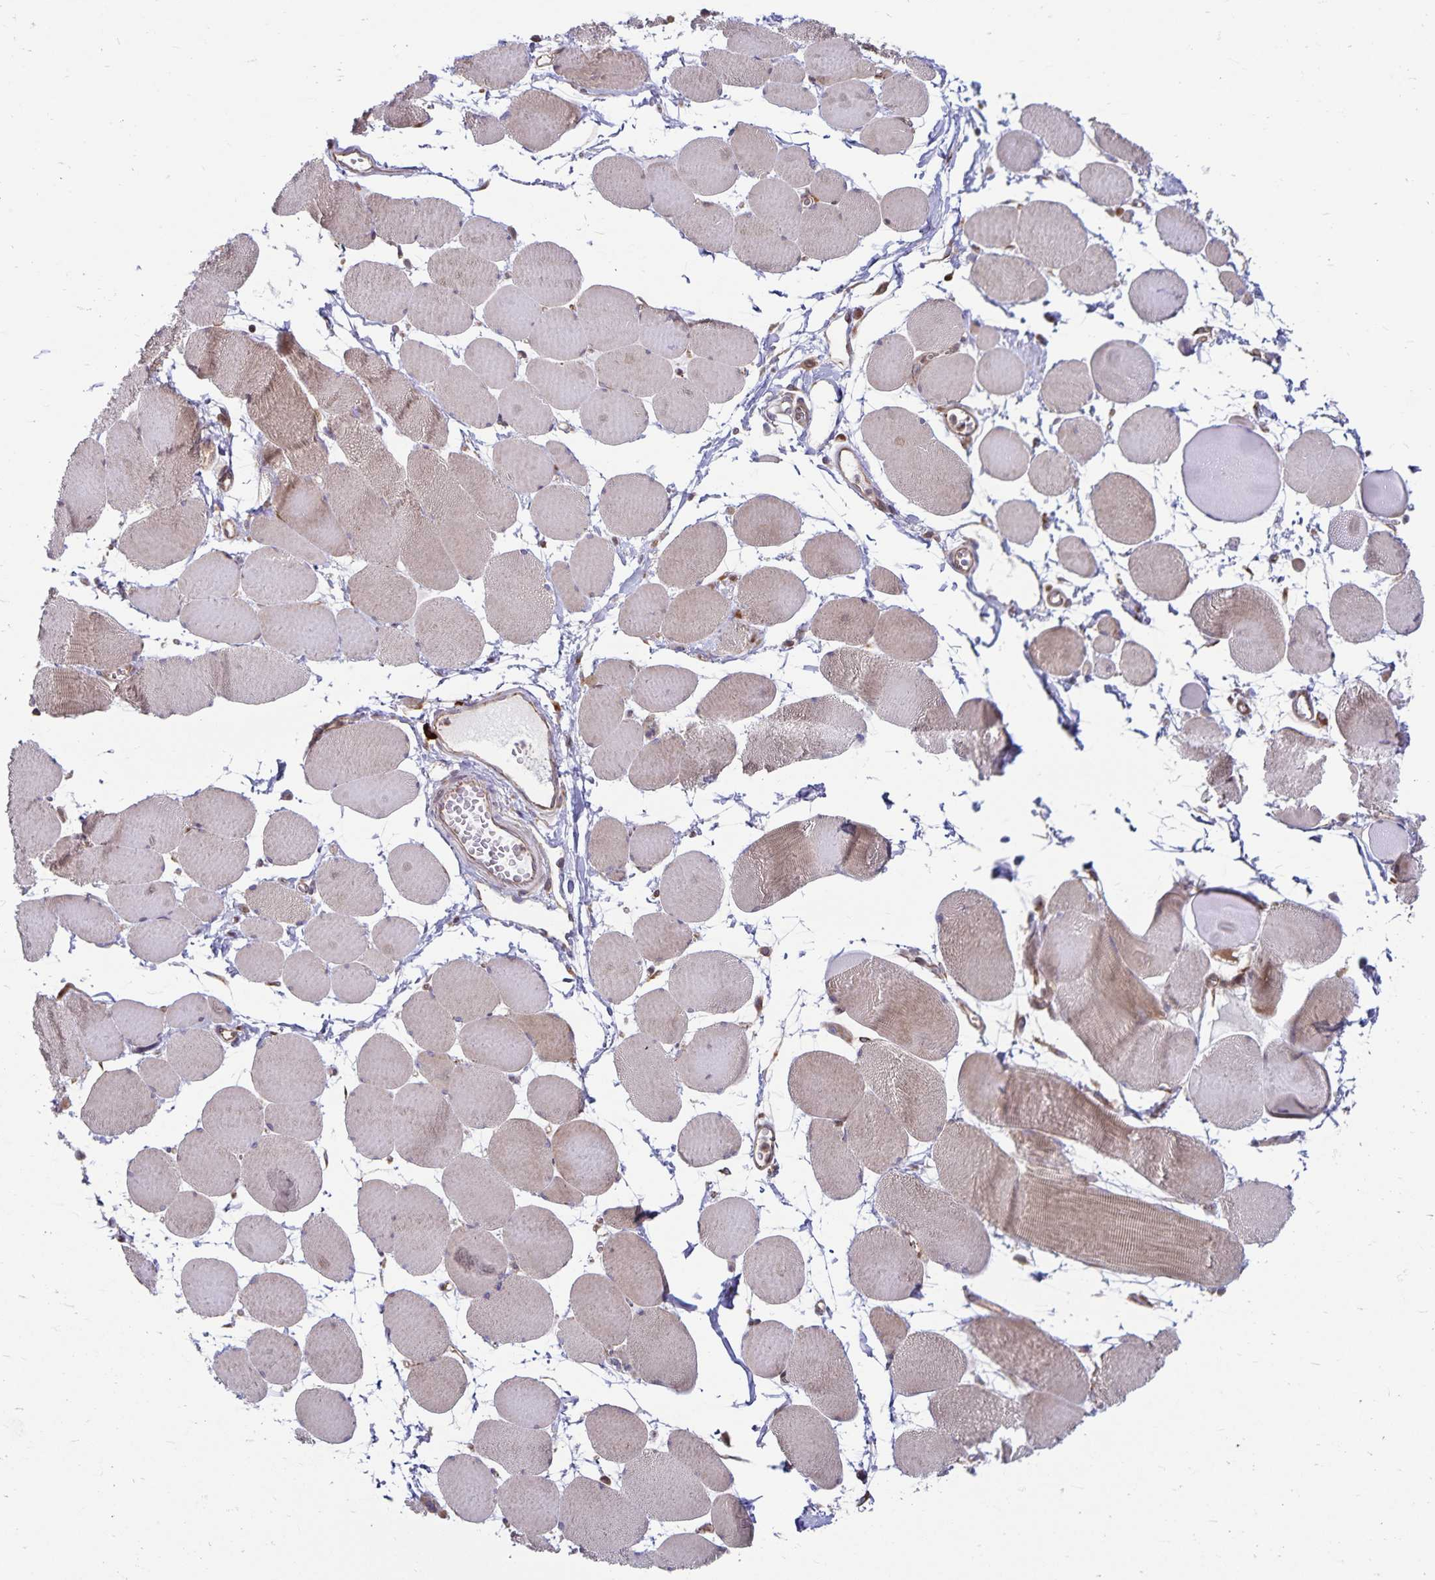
{"staining": {"intensity": "weak", "quantity": "<25%", "location": "cytoplasmic/membranous"}, "tissue": "skeletal muscle", "cell_type": "Myocytes", "image_type": "normal", "snomed": [{"axis": "morphology", "description": "Normal tissue, NOS"}, {"axis": "topography", "description": "Skeletal muscle"}], "caption": "Skeletal muscle stained for a protein using IHC demonstrates no staining myocytes.", "gene": "SEC62", "patient": {"sex": "female", "age": 75}}